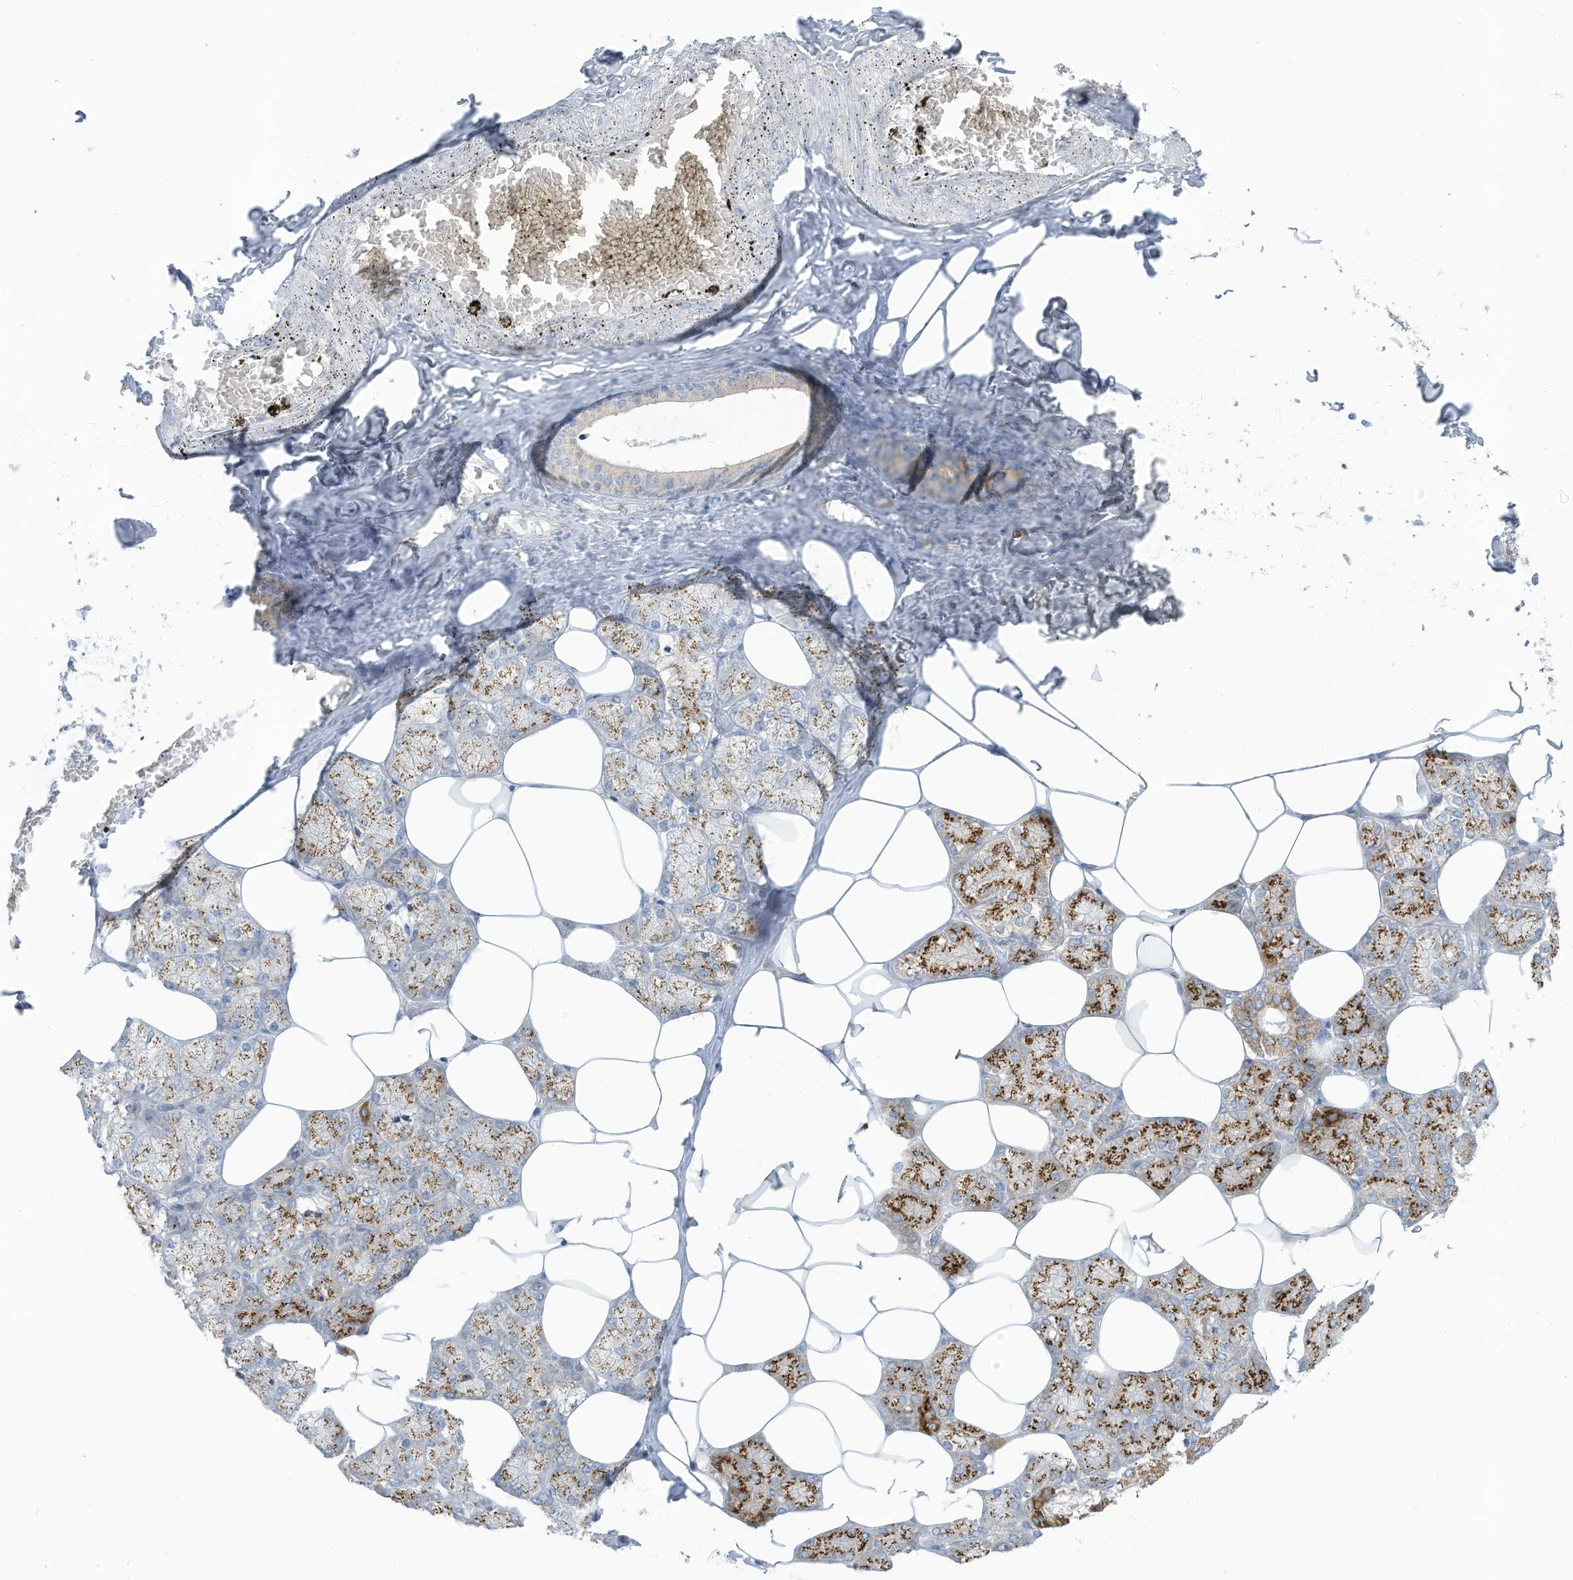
{"staining": {"intensity": "moderate", "quantity": ">75%", "location": "cytoplasmic/membranous"}, "tissue": "salivary gland", "cell_type": "Glandular cells", "image_type": "normal", "snomed": [{"axis": "morphology", "description": "Normal tissue, NOS"}, {"axis": "topography", "description": "Salivary gland"}], "caption": "Human salivary gland stained with a brown dye displays moderate cytoplasmic/membranous positive staining in about >75% of glandular cells.", "gene": "TRMT2B", "patient": {"sex": "male", "age": 62}}